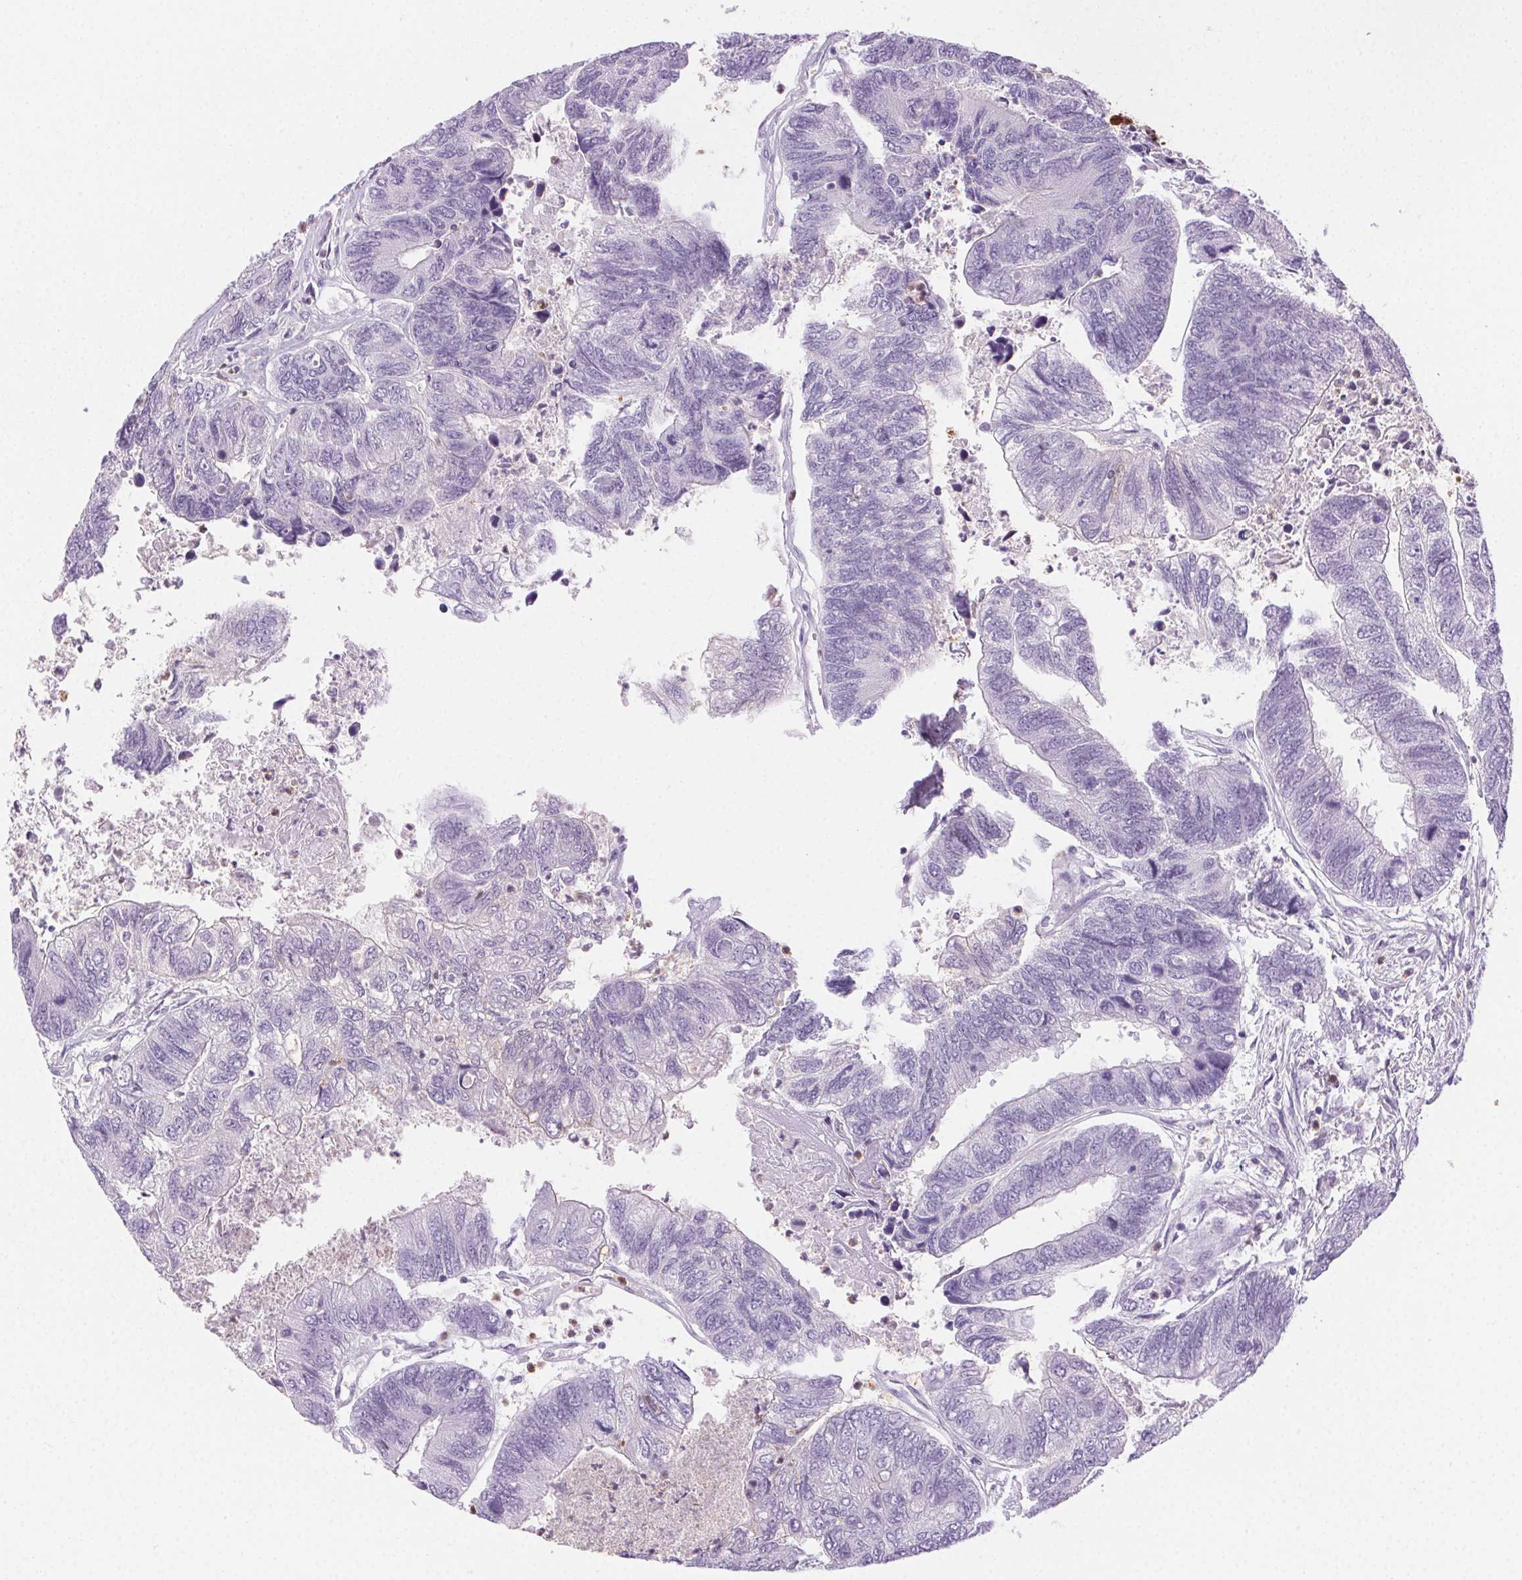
{"staining": {"intensity": "negative", "quantity": "none", "location": "none"}, "tissue": "colorectal cancer", "cell_type": "Tumor cells", "image_type": "cancer", "snomed": [{"axis": "morphology", "description": "Adenocarcinoma, NOS"}, {"axis": "topography", "description": "Colon"}], "caption": "High power microscopy micrograph of an immunohistochemistry image of colorectal cancer, revealing no significant staining in tumor cells.", "gene": "TMEM45A", "patient": {"sex": "female", "age": 67}}